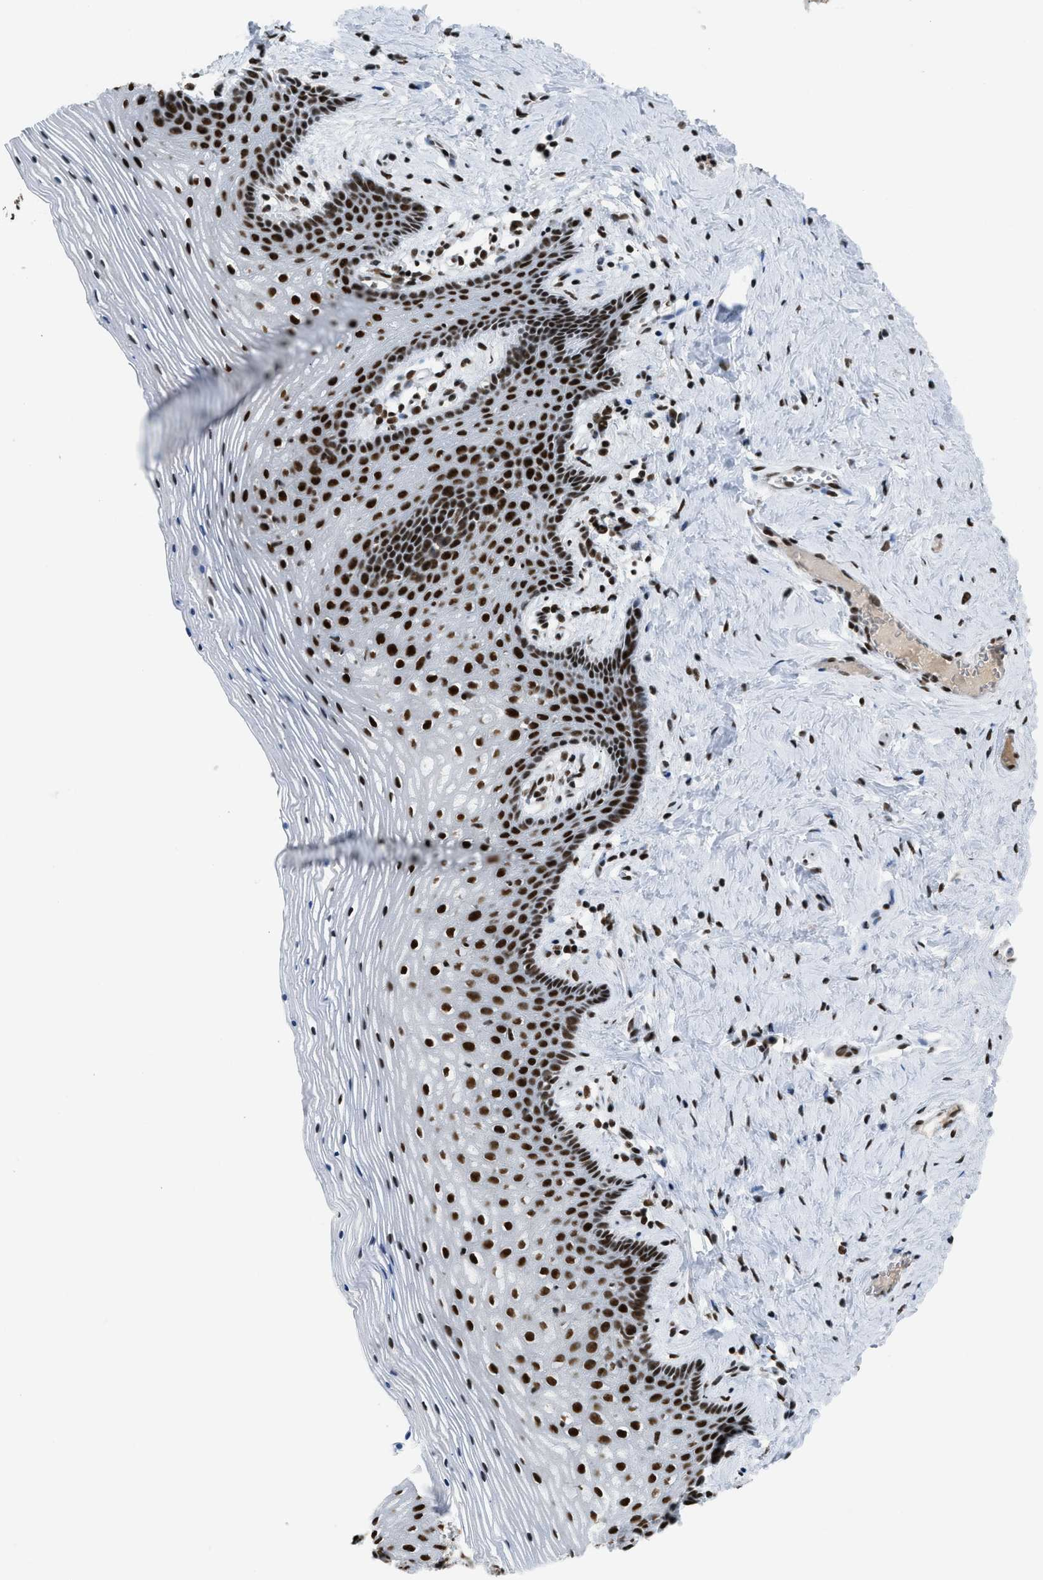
{"staining": {"intensity": "strong", "quantity": ">75%", "location": "nuclear"}, "tissue": "vagina", "cell_type": "Squamous epithelial cells", "image_type": "normal", "snomed": [{"axis": "morphology", "description": "Normal tissue, NOS"}, {"axis": "topography", "description": "Vagina"}], "caption": "Human vagina stained for a protein (brown) demonstrates strong nuclear positive positivity in approximately >75% of squamous epithelial cells.", "gene": "SCAF4", "patient": {"sex": "female", "age": 32}}